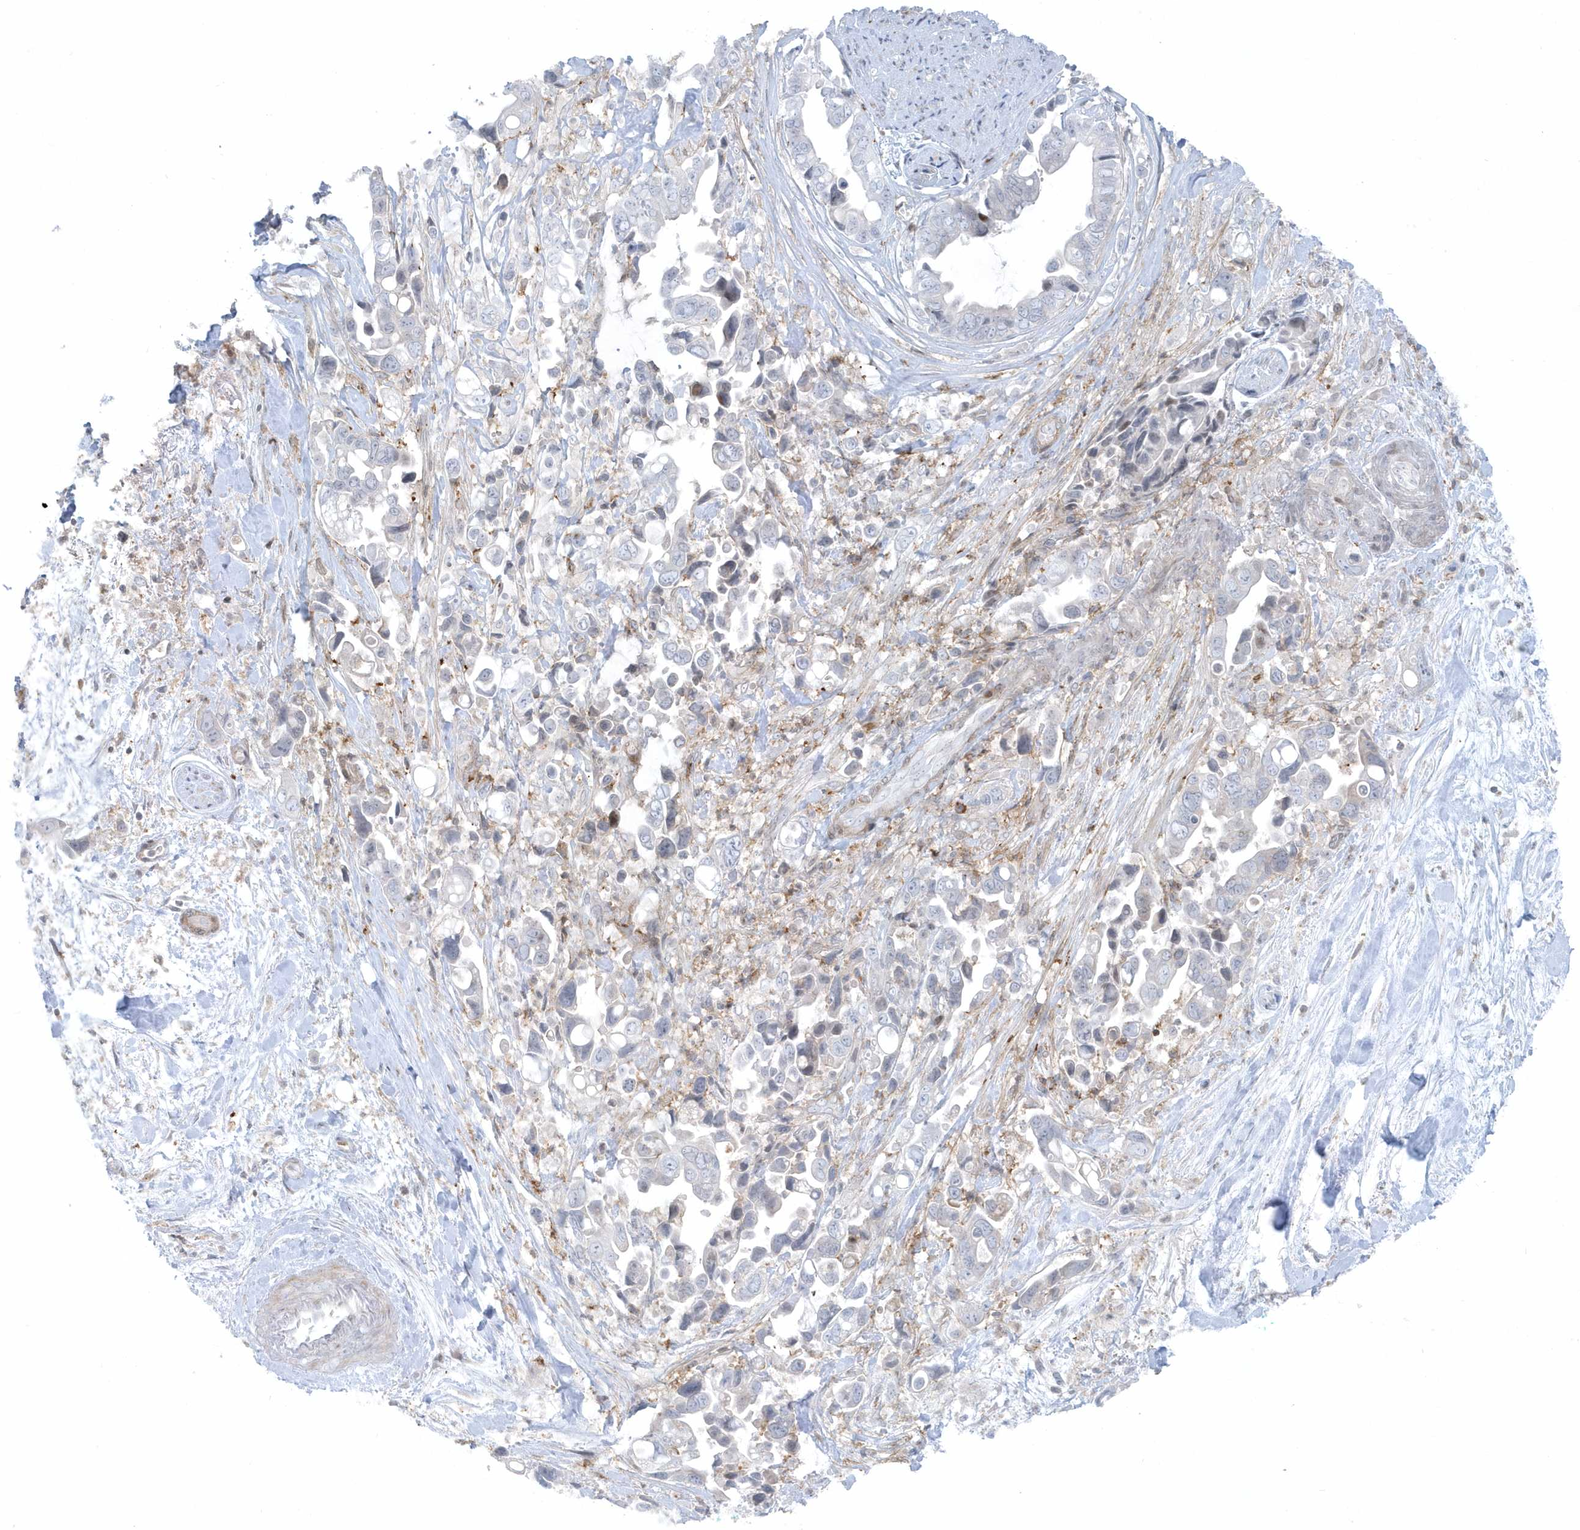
{"staining": {"intensity": "weak", "quantity": "<25%", "location": "cytoplasmic/membranous"}, "tissue": "pancreatic cancer", "cell_type": "Tumor cells", "image_type": "cancer", "snomed": [{"axis": "morphology", "description": "Adenocarcinoma, NOS"}, {"axis": "topography", "description": "Pancreas"}], "caption": "Tumor cells are negative for protein expression in human pancreatic cancer.", "gene": "CACNB2", "patient": {"sex": "female", "age": 72}}